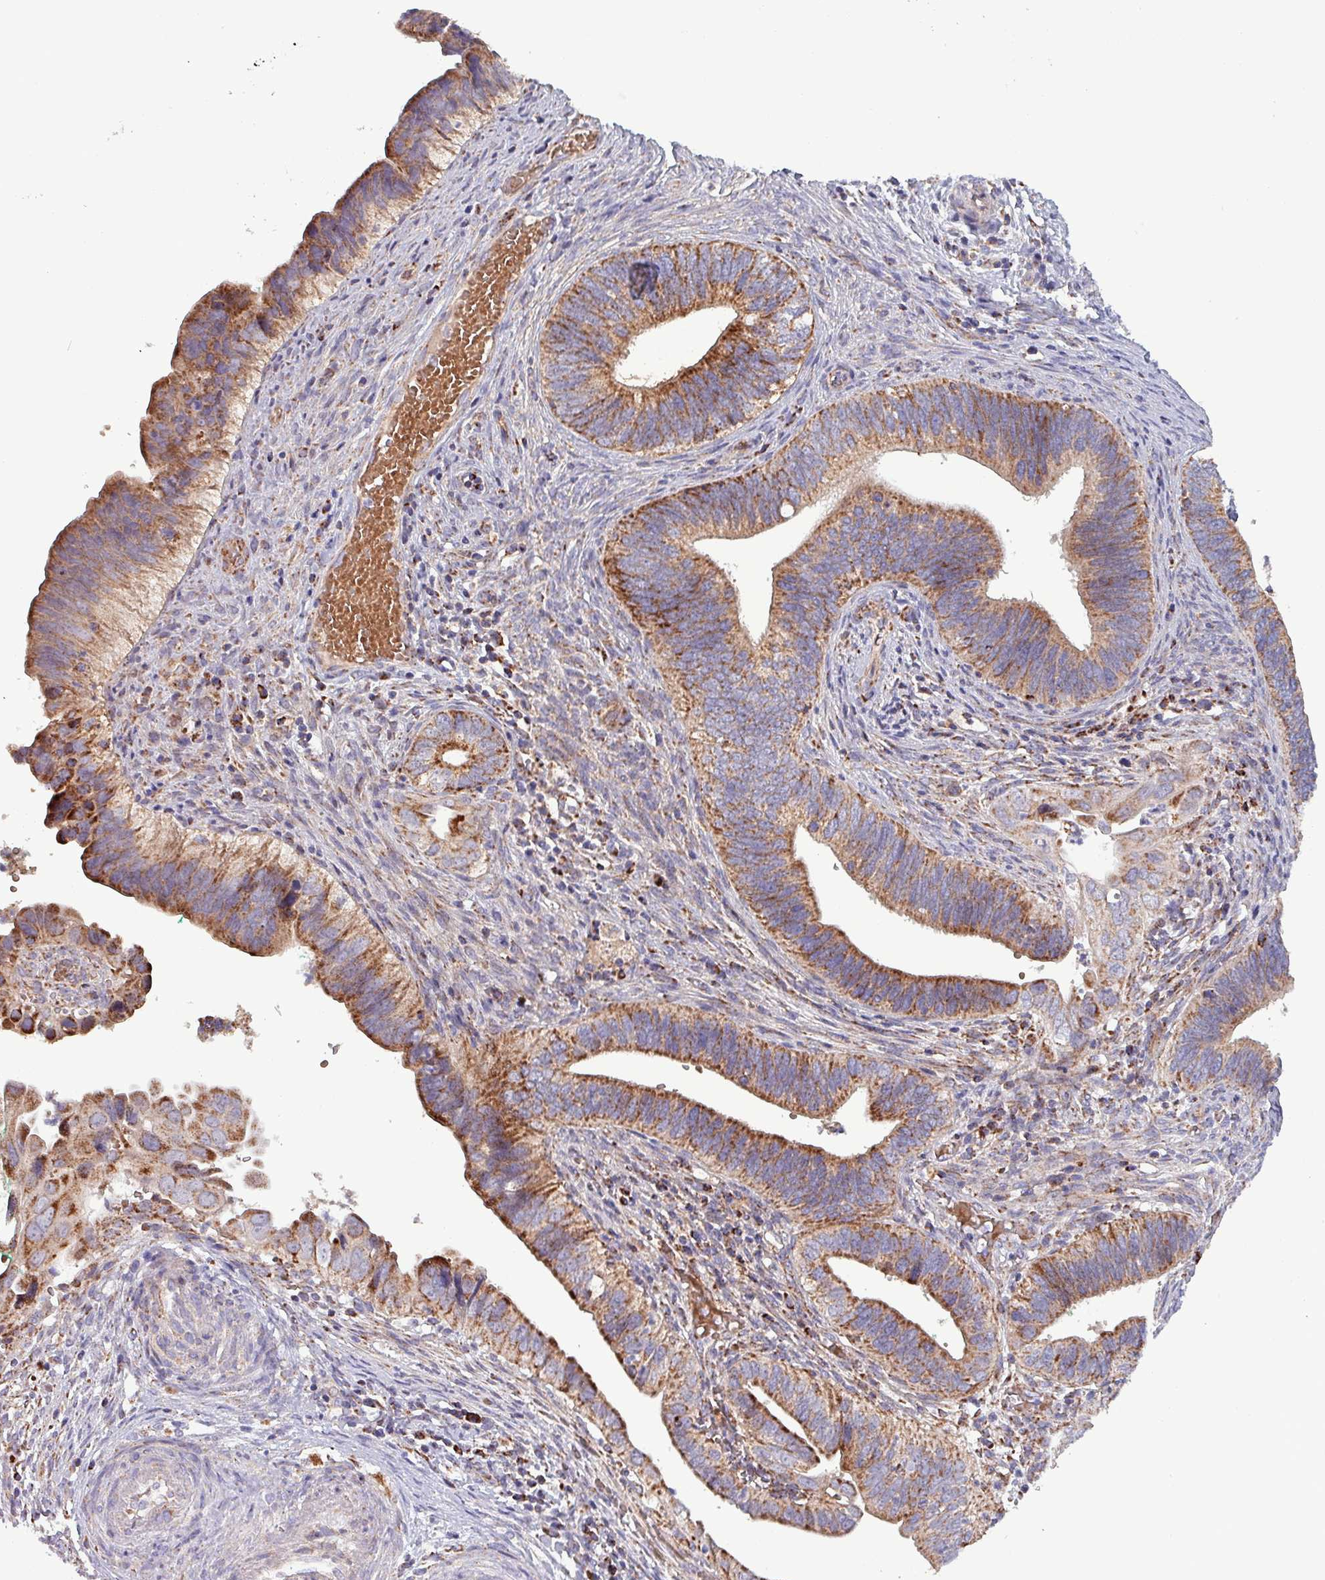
{"staining": {"intensity": "strong", "quantity": ">75%", "location": "cytoplasmic/membranous"}, "tissue": "cervical cancer", "cell_type": "Tumor cells", "image_type": "cancer", "snomed": [{"axis": "morphology", "description": "Adenocarcinoma, NOS"}, {"axis": "topography", "description": "Cervix"}], "caption": "Cervical cancer was stained to show a protein in brown. There is high levels of strong cytoplasmic/membranous expression in approximately >75% of tumor cells. Immunohistochemistry stains the protein in brown and the nuclei are stained blue.", "gene": "ZNF322", "patient": {"sex": "female", "age": 42}}